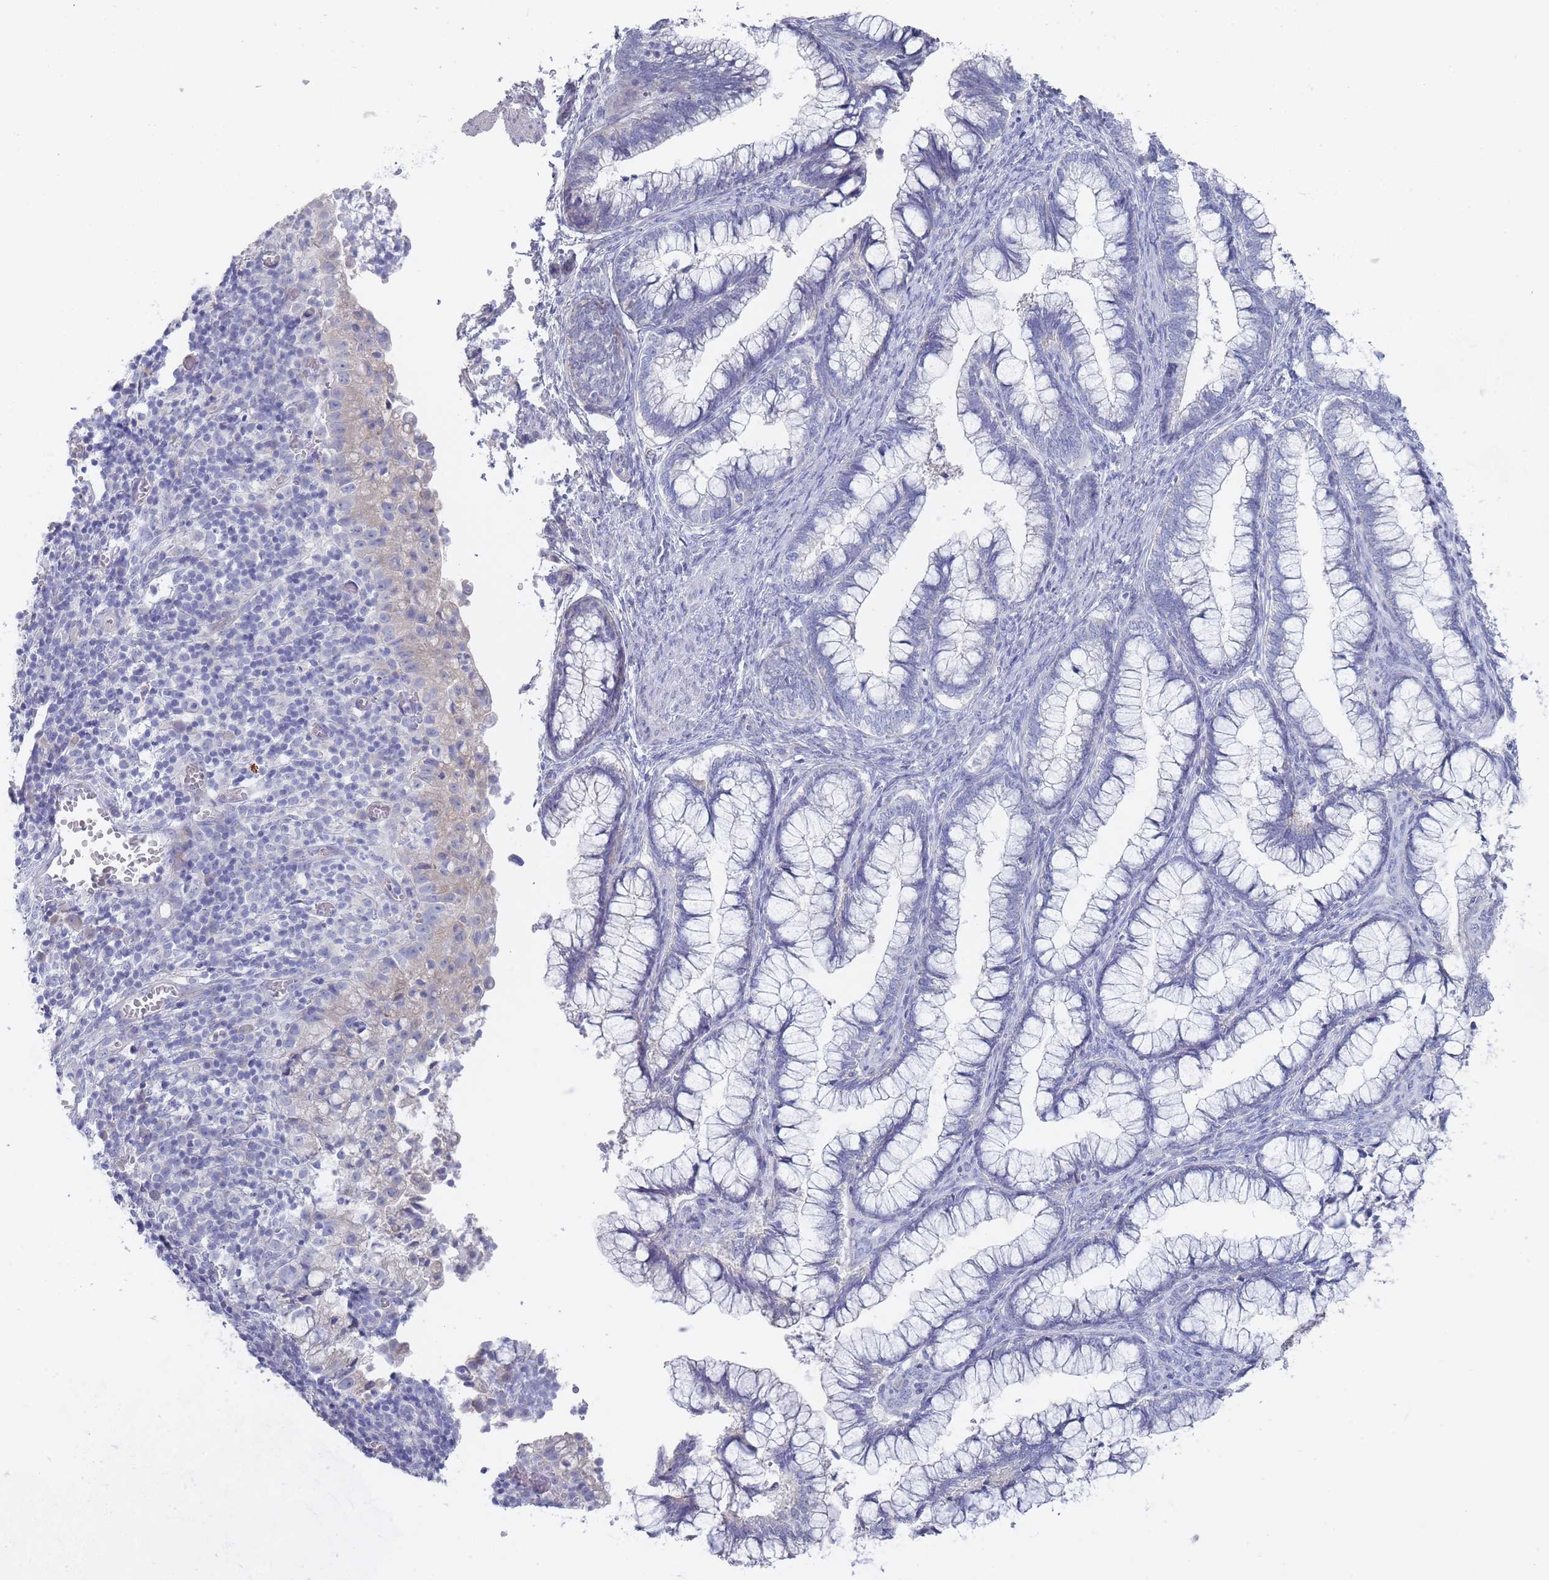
{"staining": {"intensity": "negative", "quantity": "none", "location": "none"}, "tissue": "cervical cancer", "cell_type": "Tumor cells", "image_type": "cancer", "snomed": [{"axis": "morphology", "description": "Adenocarcinoma, NOS"}, {"axis": "topography", "description": "Cervix"}], "caption": "Tumor cells are negative for brown protein staining in cervical cancer.", "gene": "PIGU", "patient": {"sex": "female", "age": 44}}